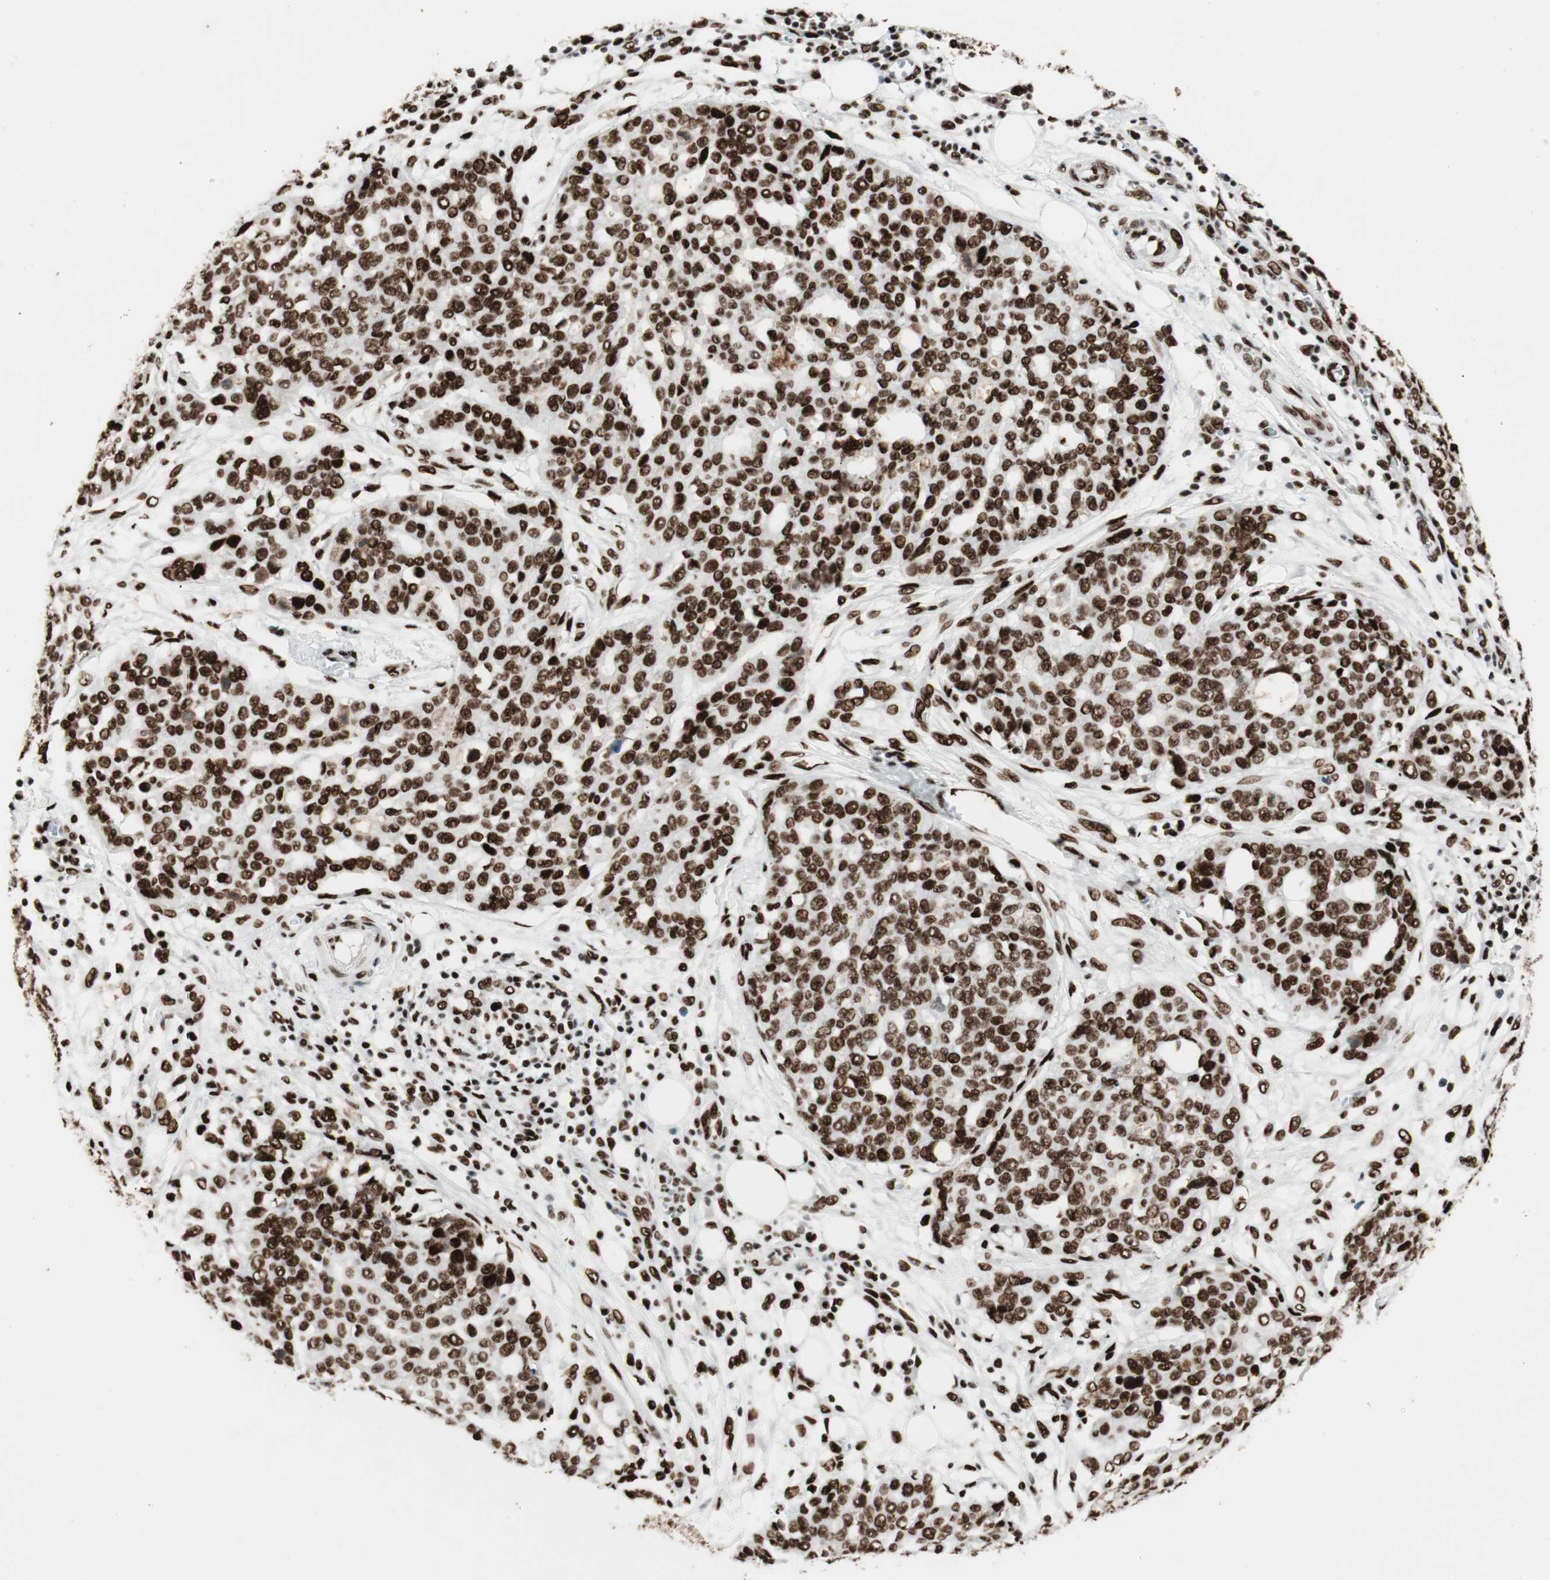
{"staining": {"intensity": "strong", "quantity": ">75%", "location": "nuclear"}, "tissue": "ovarian cancer", "cell_type": "Tumor cells", "image_type": "cancer", "snomed": [{"axis": "morphology", "description": "Cystadenocarcinoma, serous, NOS"}, {"axis": "topography", "description": "Soft tissue"}, {"axis": "topography", "description": "Ovary"}], "caption": "Brown immunohistochemical staining in ovarian cancer (serous cystadenocarcinoma) demonstrates strong nuclear positivity in about >75% of tumor cells. (Brightfield microscopy of DAB IHC at high magnification).", "gene": "PSME3", "patient": {"sex": "female", "age": 57}}